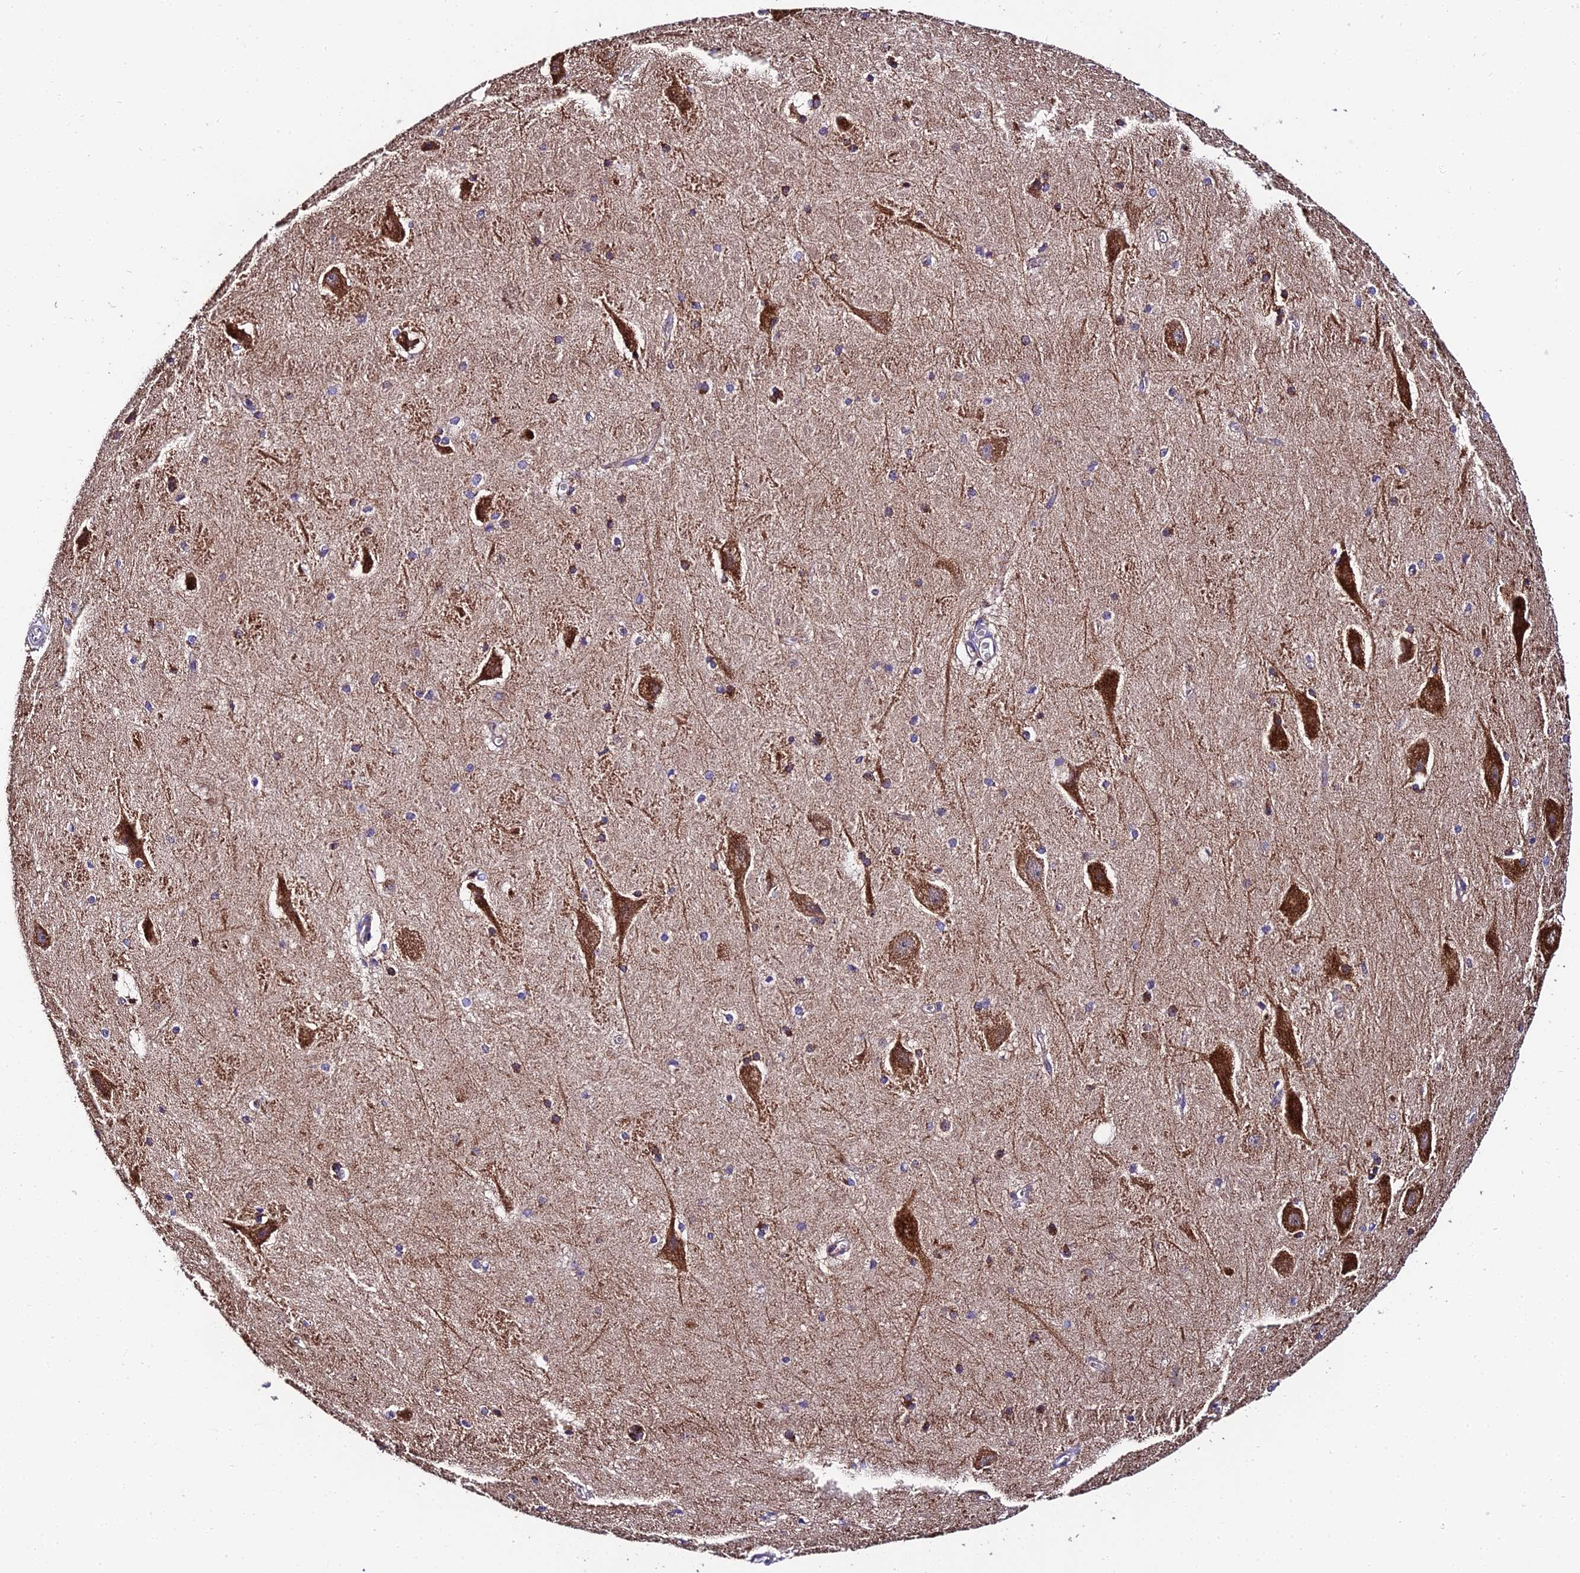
{"staining": {"intensity": "moderate", "quantity": "25%-75%", "location": "cytoplasmic/membranous"}, "tissue": "hippocampus", "cell_type": "Glial cells", "image_type": "normal", "snomed": [{"axis": "morphology", "description": "Normal tissue, NOS"}, {"axis": "topography", "description": "Hippocampus"}], "caption": "Immunohistochemistry (IHC) micrograph of normal hippocampus: human hippocampus stained using immunohistochemistry shows medium levels of moderate protein expression localized specifically in the cytoplasmic/membranous of glial cells, appearing as a cytoplasmic/membranous brown color.", "gene": "OCIAD1", "patient": {"sex": "female", "age": 19}}